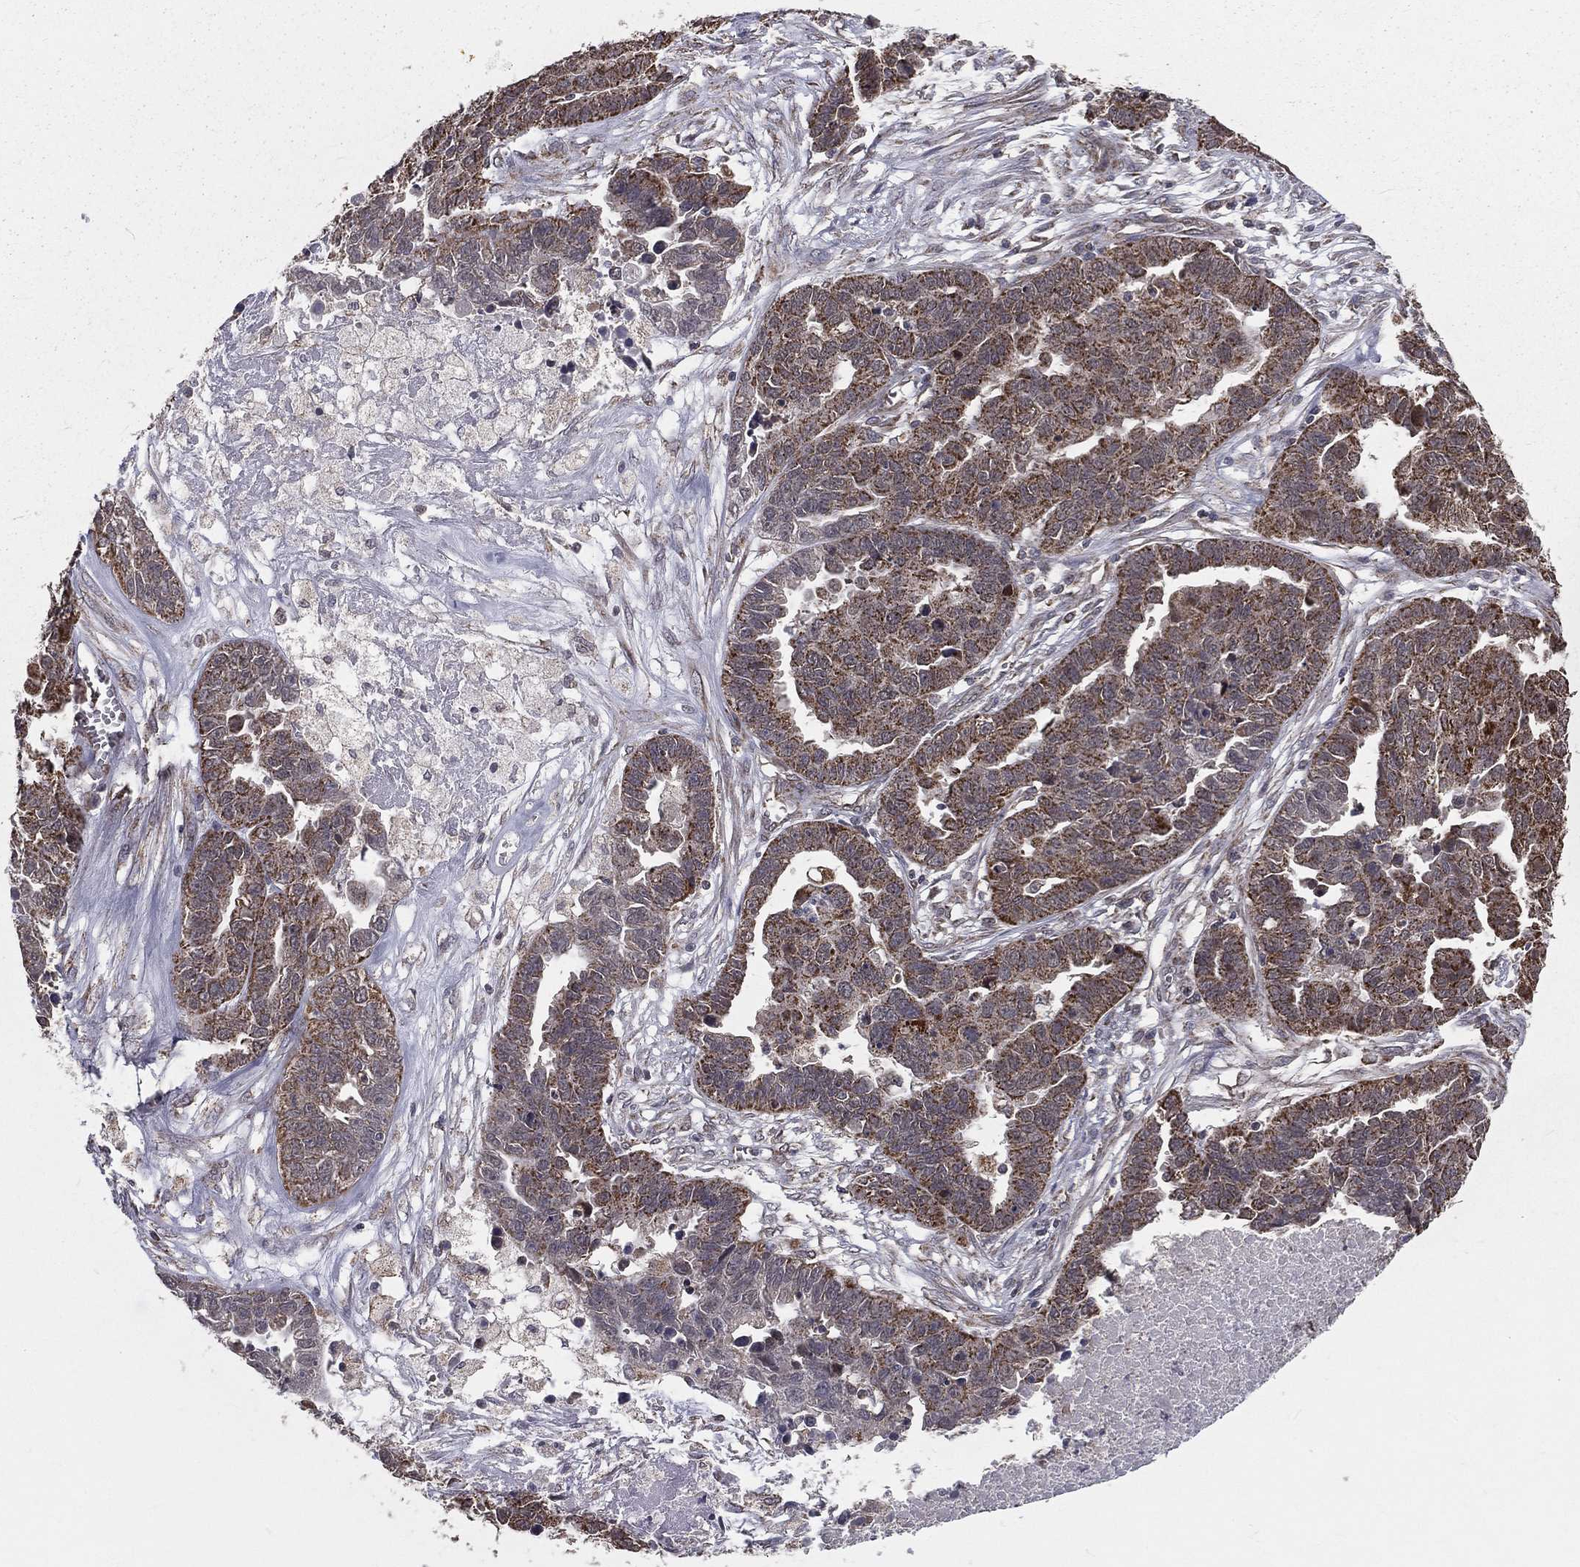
{"staining": {"intensity": "moderate", "quantity": "25%-75%", "location": "cytoplasmic/membranous"}, "tissue": "ovarian cancer", "cell_type": "Tumor cells", "image_type": "cancer", "snomed": [{"axis": "morphology", "description": "Cystadenocarcinoma, serous, NOS"}, {"axis": "topography", "description": "Ovary"}], "caption": "Immunohistochemistry (DAB (3,3'-diaminobenzidine)) staining of ovarian cancer (serous cystadenocarcinoma) shows moderate cytoplasmic/membranous protein expression in about 25%-75% of tumor cells.", "gene": "MRPL46", "patient": {"sex": "female", "age": 87}}